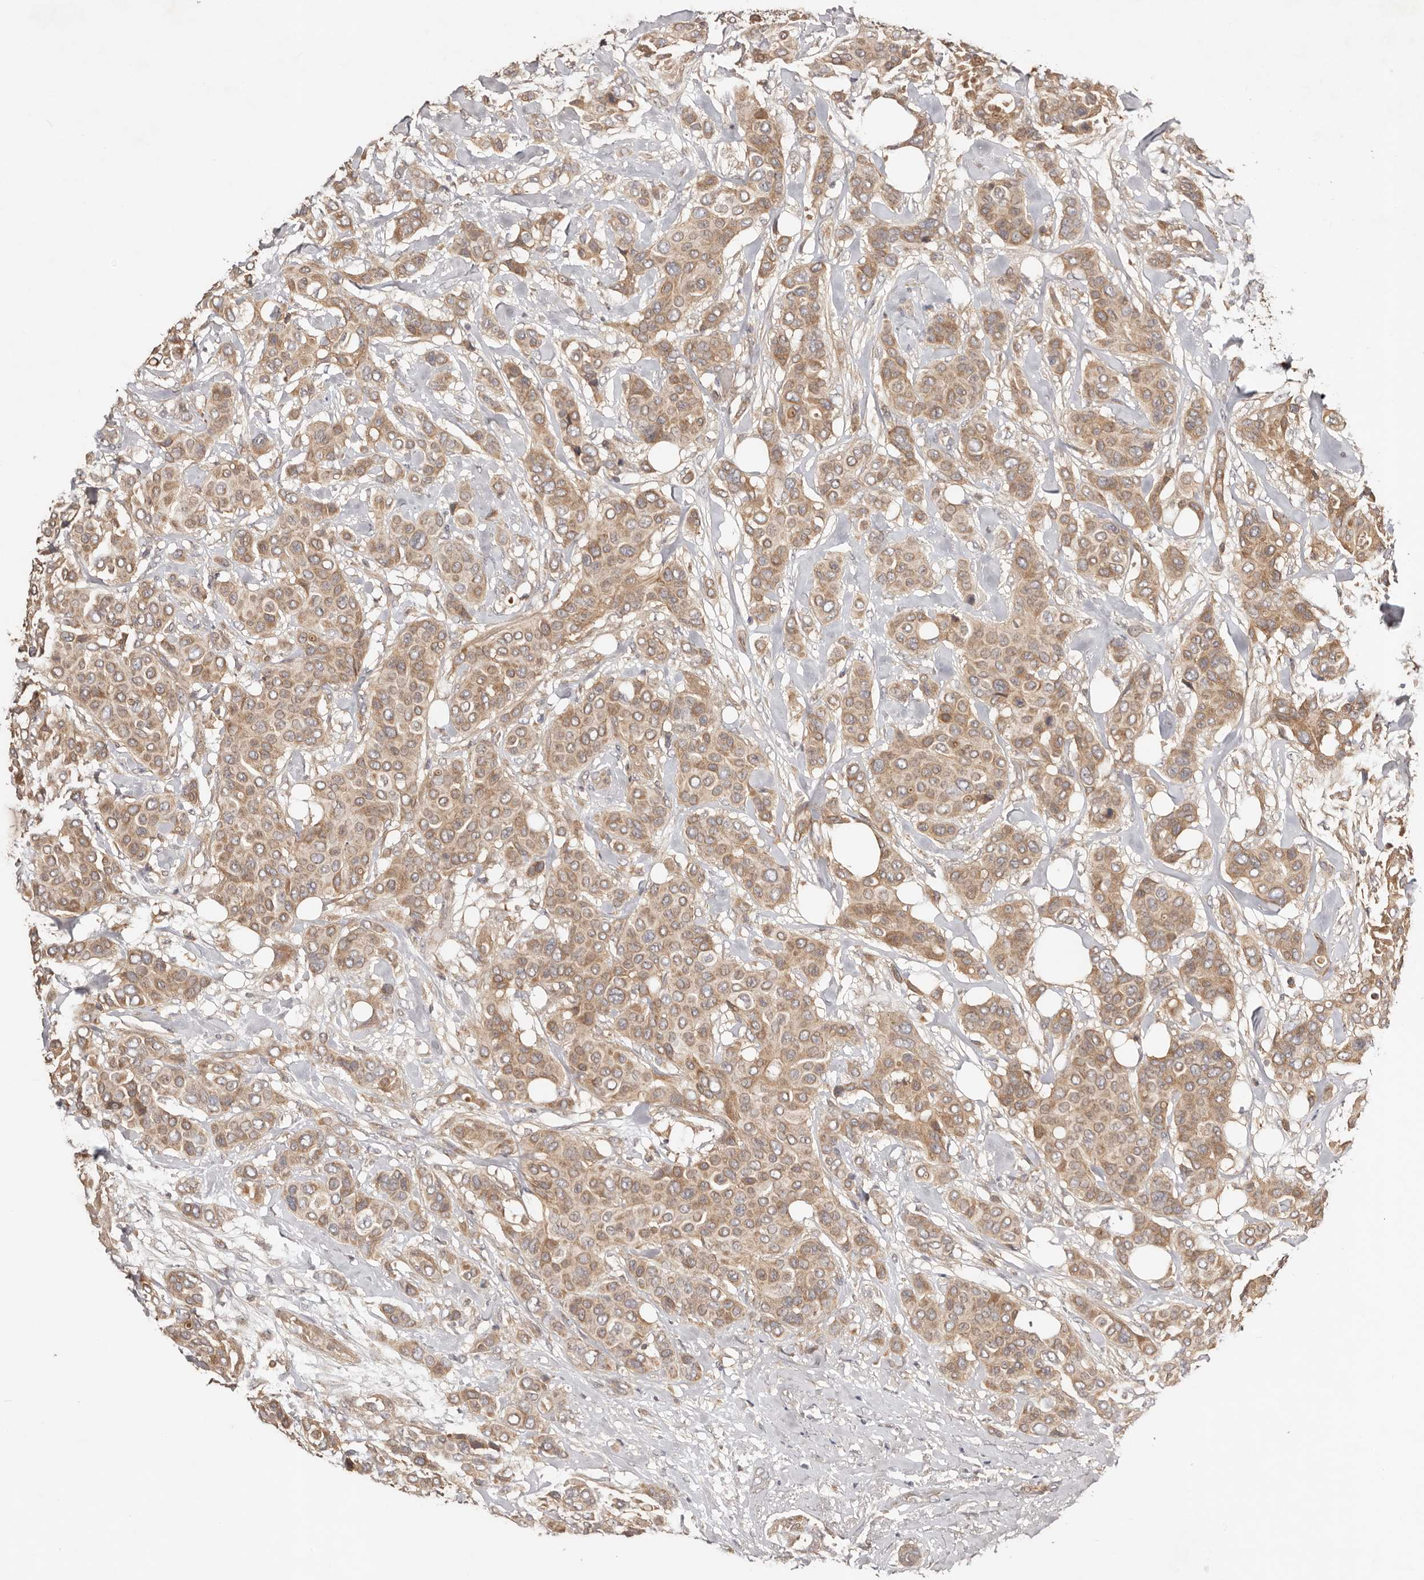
{"staining": {"intensity": "moderate", "quantity": ">75%", "location": "cytoplasmic/membranous"}, "tissue": "breast cancer", "cell_type": "Tumor cells", "image_type": "cancer", "snomed": [{"axis": "morphology", "description": "Lobular carcinoma"}, {"axis": "topography", "description": "Breast"}], "caption": "Immunohistochemistry (IHC) of human breast lobular carcinoma displays medium levels of moderate cytoplasmic/membranous staining in approximately >75% of tumor cells. (Brightfield microscopy of DAB IHC at high magnification).", "gene": "PKIB", "patient": {"sex": "female", "age": 51}}